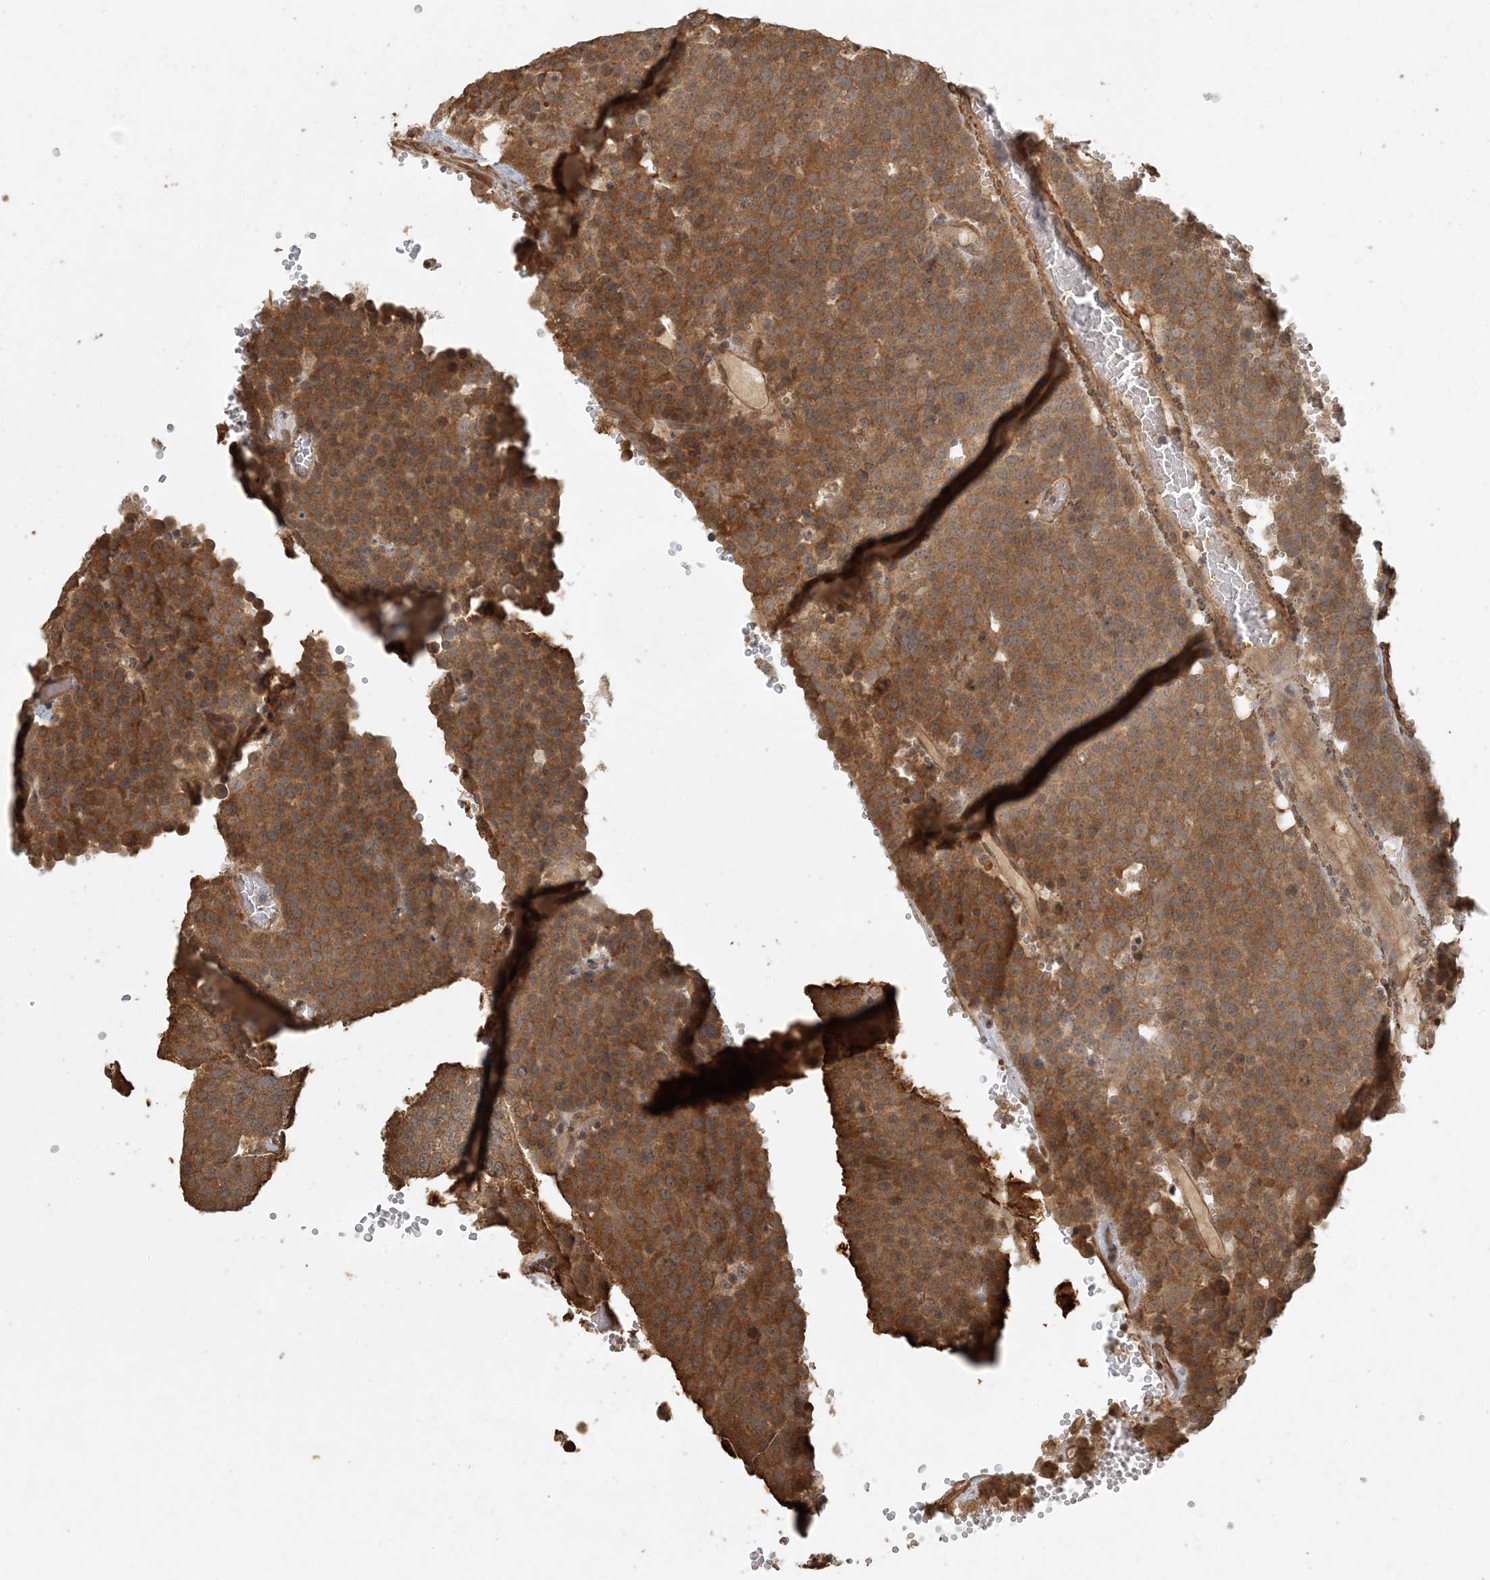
{"staining": {"intensity": "moderate", "quantity": ">75%", "location": "cytoplasmic/membranous"}, "tissue": "testis cancer", "cell_type": "Tumor cells", "image_type": "cancer", "snomed": [{"axis": "morphology", "description": "Seminoma, NOS"}, {"axis": "topography", "description": "Testis"}], "caption": "Immunohistochemistry (IHC) histopathology image of neoplastic tissue: human testis cancer stained using immunohistochemistry (IHC) exhibits medium levels of moderate protein expression localized specifically in the cytoplasmic/membranous of tumor cells, appearing as a cytoplasmic/membranous brown color.", "gene": "AK9", "patient": {"sex": "male", "age": 71}}